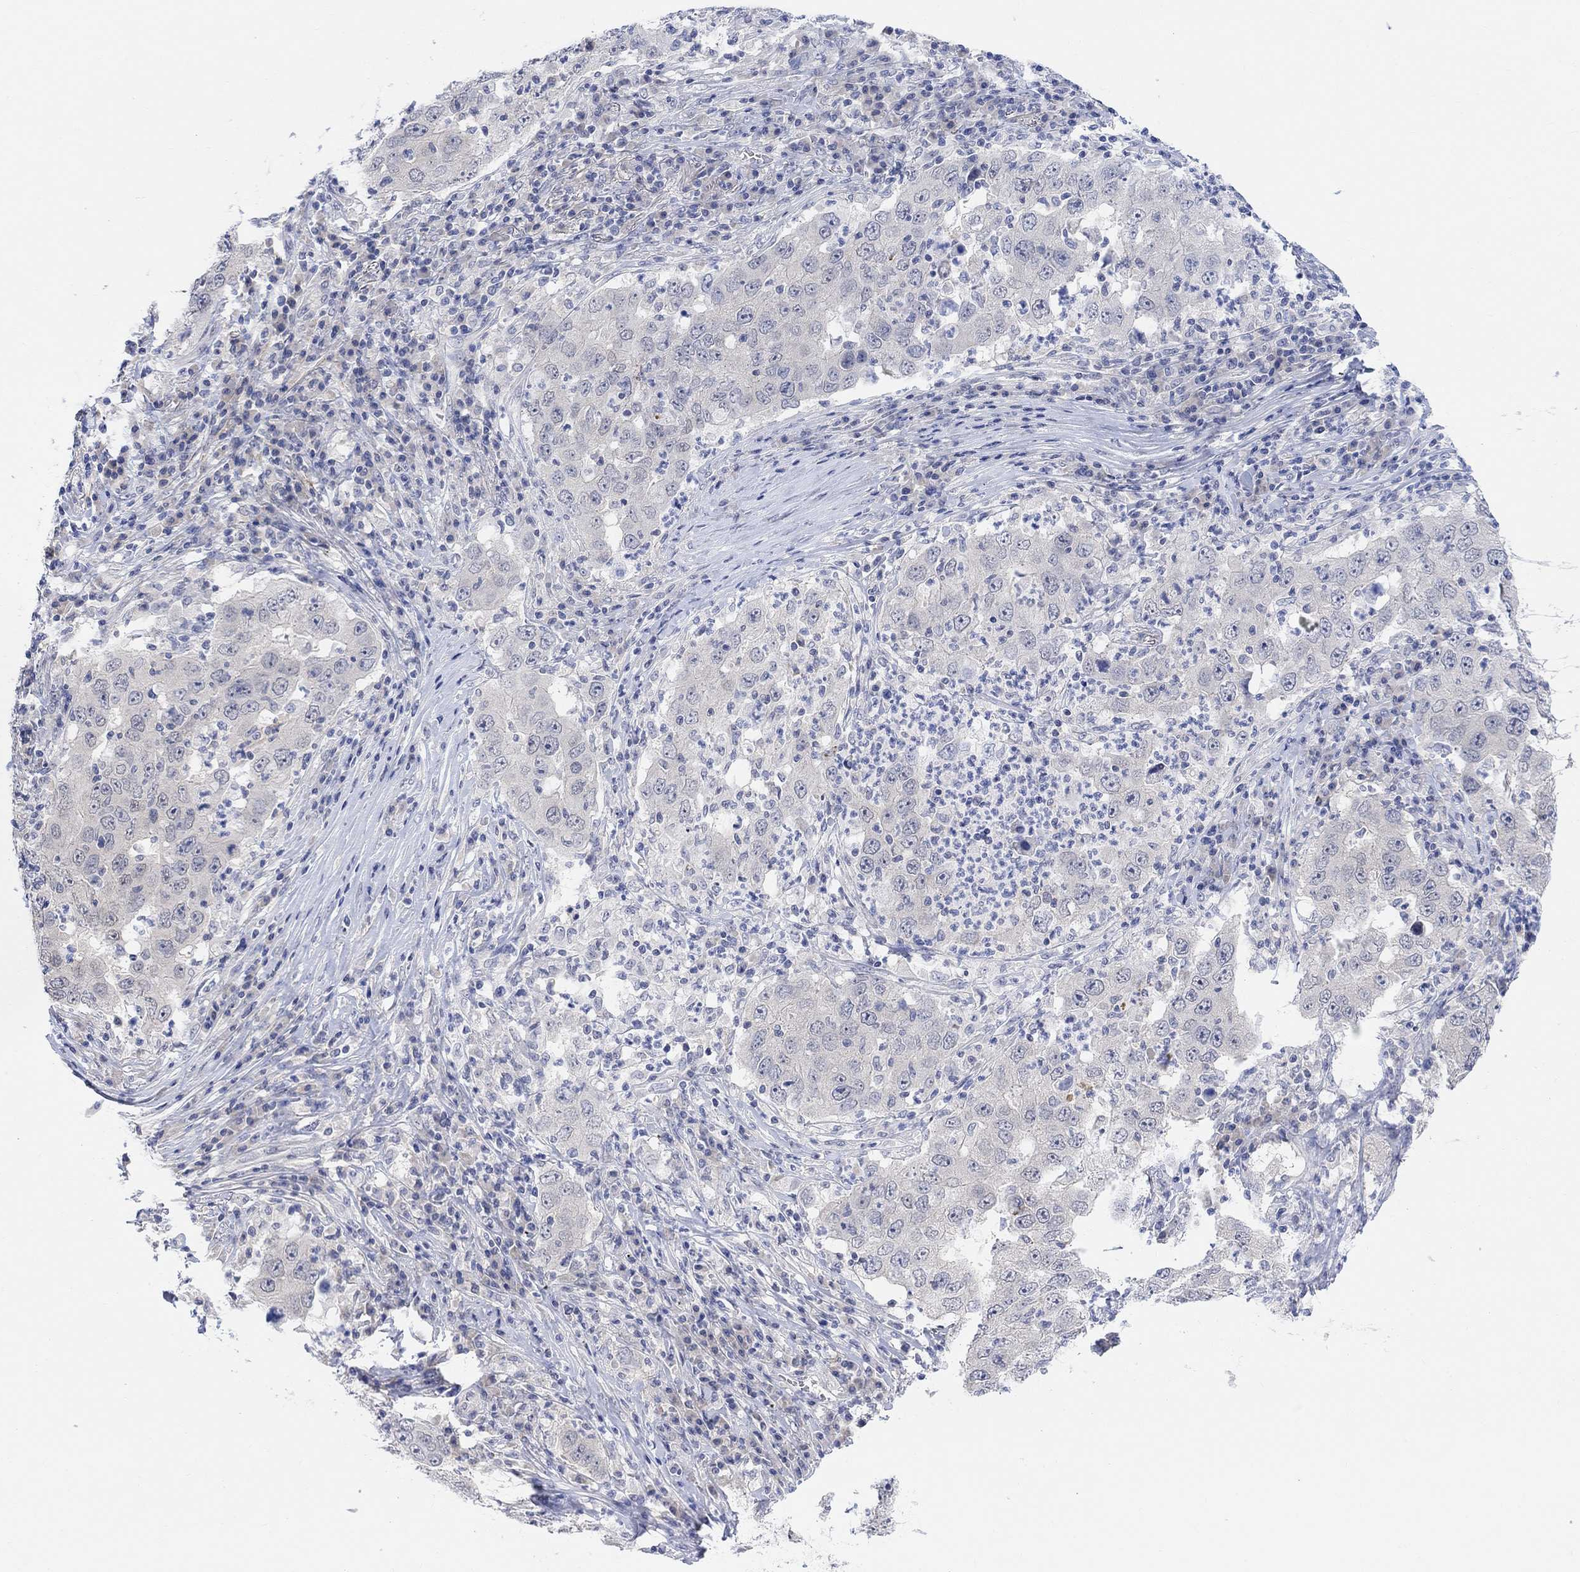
{"staining": {"intensity": "negative", "quantity": "none", "location": "none"}, "tissue": "lung cancer", "cell_type": "Tumor cells", "image_type": "cancer", "snomed": [{"axis": "morphology", "description": "Adenocarcinoma, NOS"}, {"axis": "topography", "description": "Lung"}], "caption": "This is an immunohistochemistry histopathology image of human lung adenocarcinoma. There is no staining in tumor cells.", "gene": "RIMS1", "patient": {"sex": "male", "age": 73}}